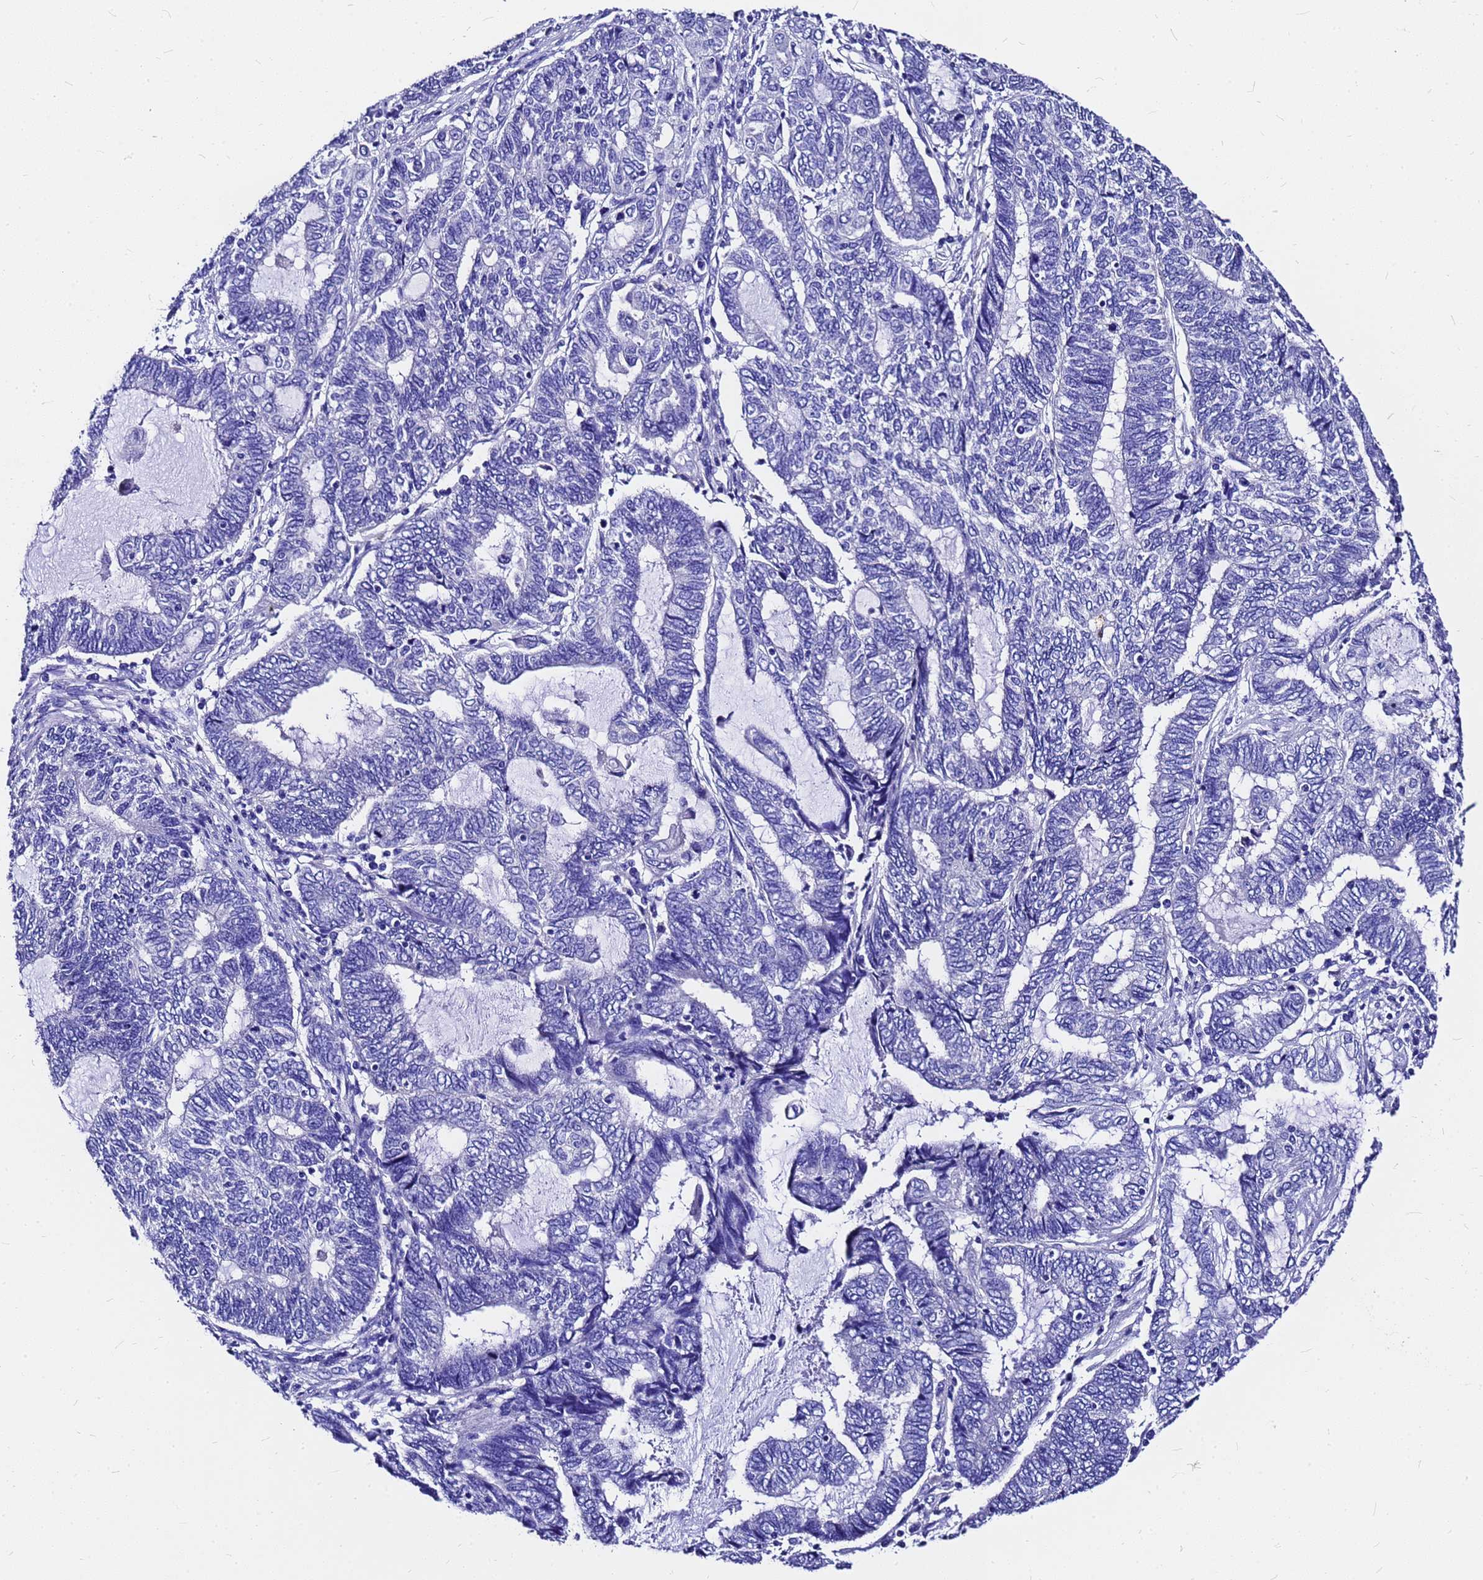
{"staining": {"intensity": "negative", "quantity": "none", "location": "none"}, "tissue": "endometrial cancer", "cell_type": "Tumor cells", "image_type": "cancer", "snomed": [{"axis": "morphology", "description": "Adenocarcinoma, NOS"}, {"axis": "topography", "description": "Uterus"}, {"axis": "topography", "description": "Endometrium"}], "caption": "There is no significant positivity in tumor cells of endometrial adenocarcinoma.", "gene": "HERC4", "patient": {"sex": "female", "age": 70}}